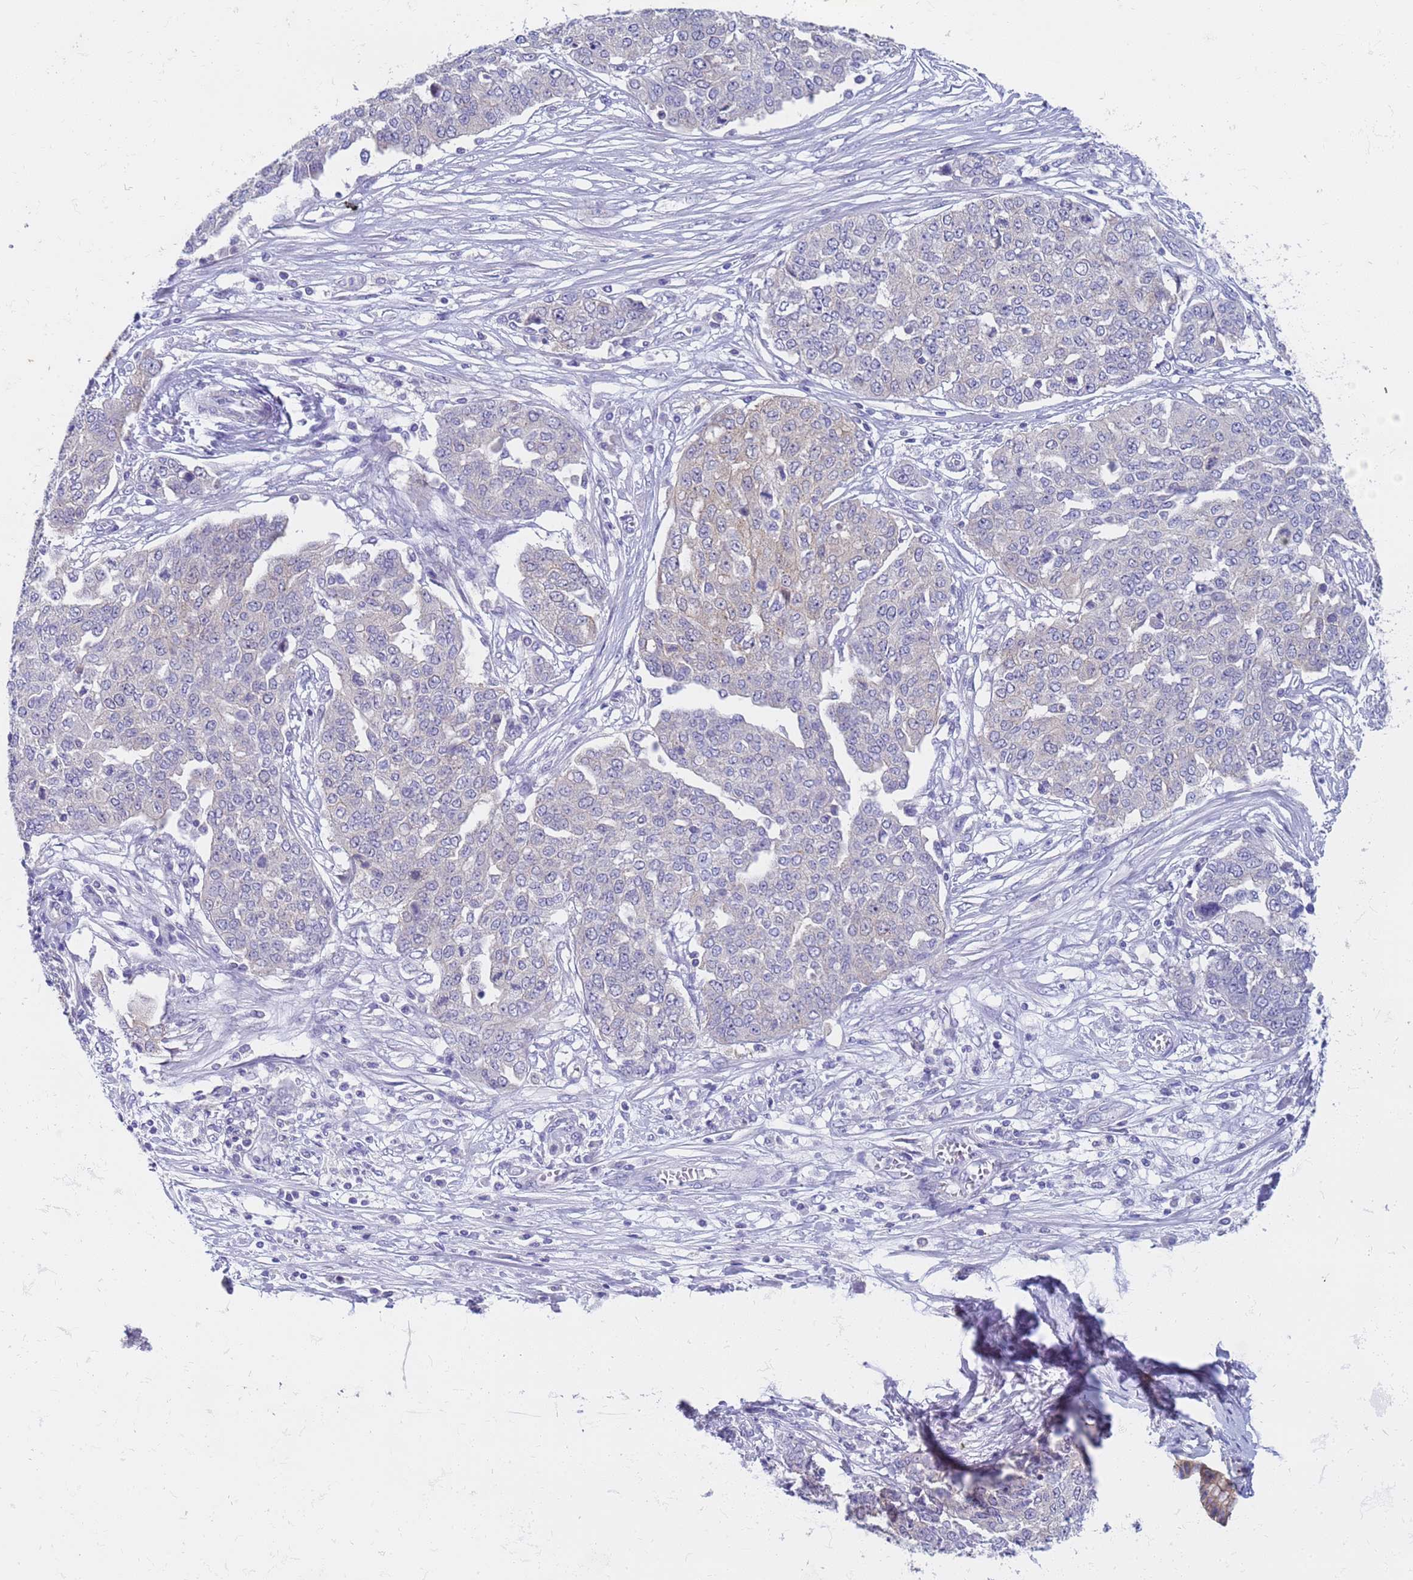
{"staining": {"intensity": "negative", "quantity": "none", "location": "none"}, "tissue": "ovarian cancer", "cell_type": "Tumor cells", "image_type": "cancer", "snomed": [{"axis": "morphology", "description": "Cystadenocarcinoma, serous, NOS"}, {"axis": "topography", "description": "Soft tissue"}, {"axis": "topography", "description": "Ovary"}], "caption": "A high-resolution photomicrograph shows immunohistochemistry (IHC) staining of ovarian cancer, which exhibits no significant expression in tumor cells. The staining is performed using DAB brown chromogen with nuclei counter-stained in using hematoxylin.", "gene": "CAPN7", "patient": {"sex": "female", "age": 57}}